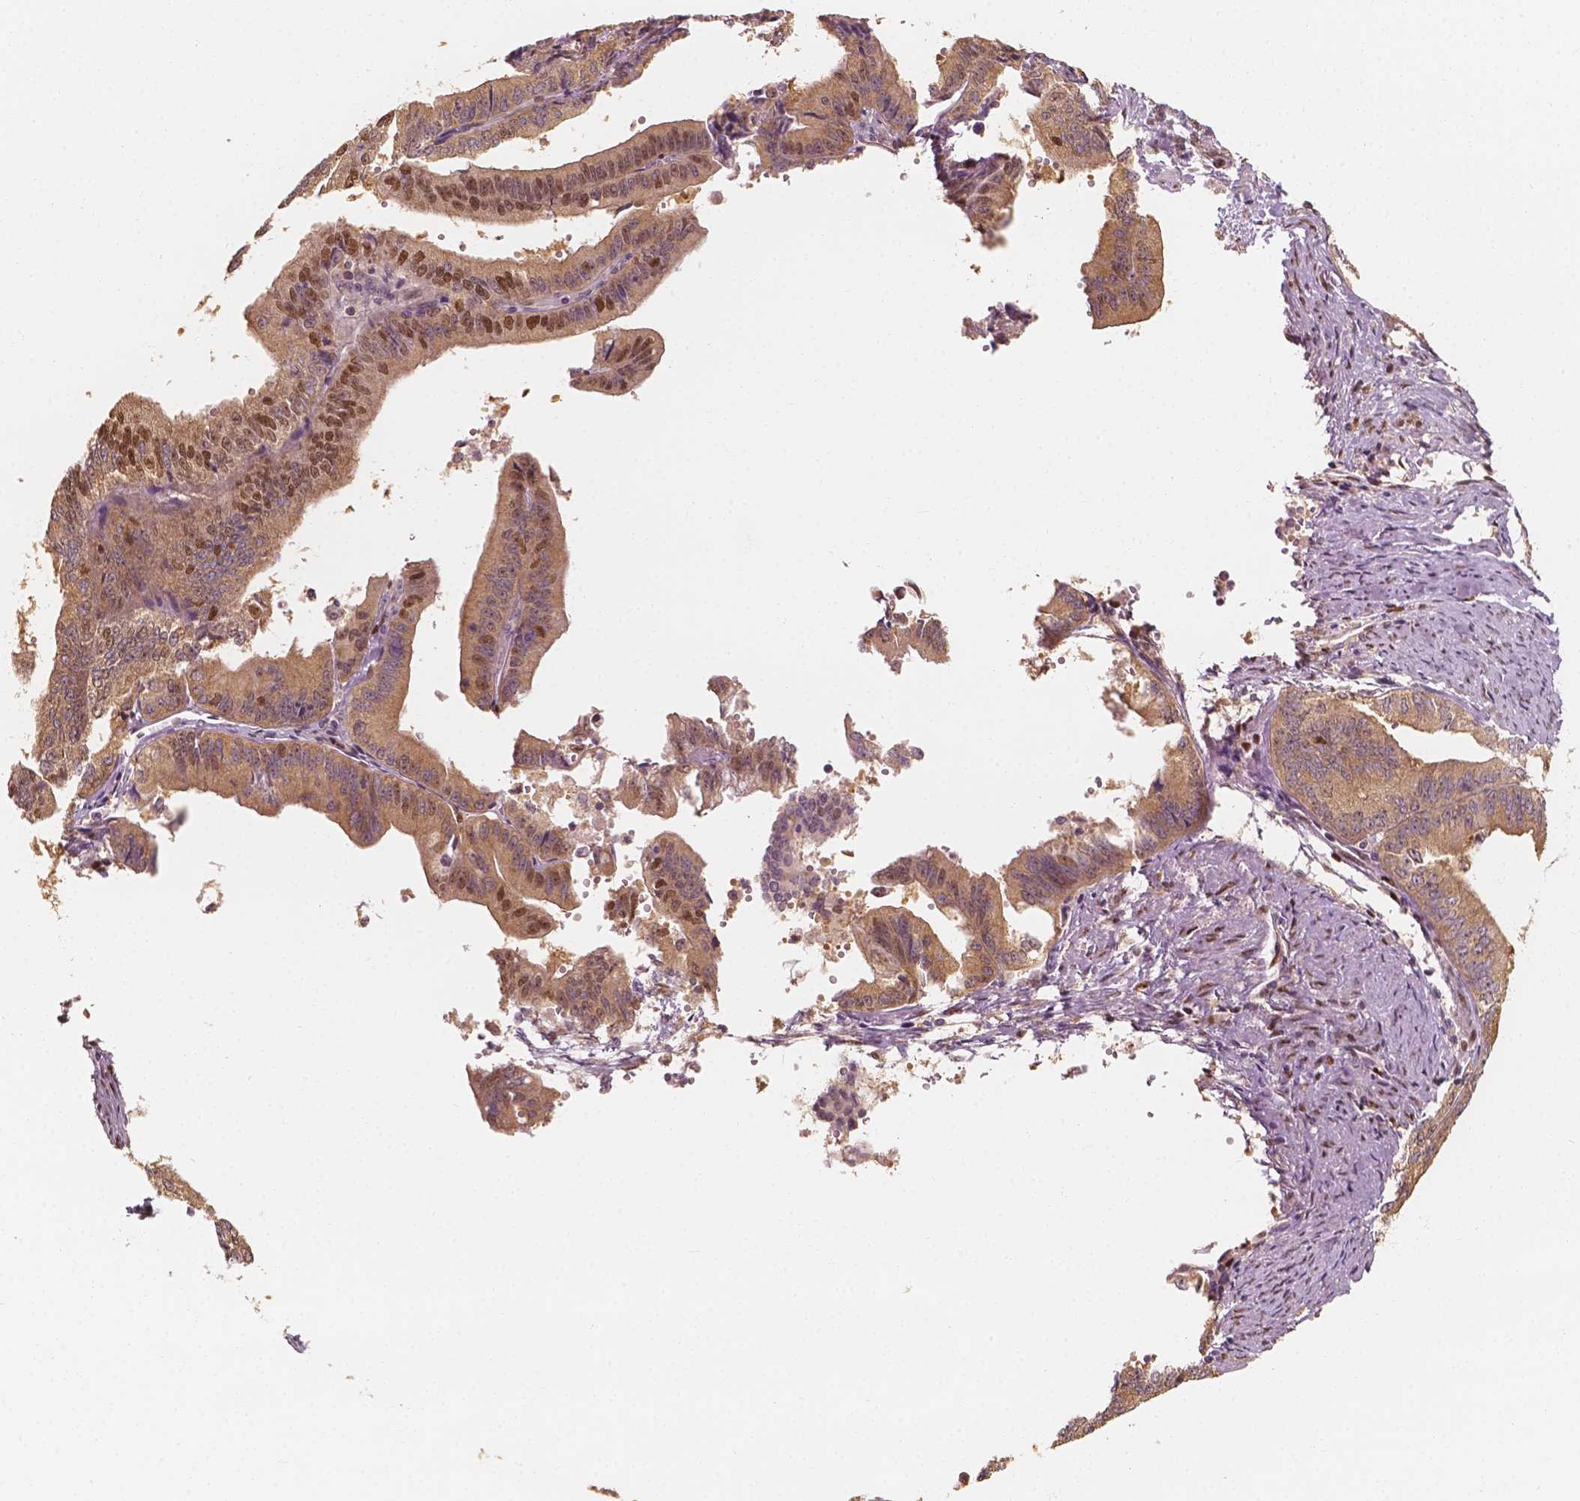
{"staining": {"intensity": "moderate", "quantity": "25%-75%", "location": "cytoplasmic/membranous,nuclear"}, "tissue": "endometrial cancer", "cell_type": "Tumor cells", "image_type": "cancer", "snomed": [{"axis": "morphology", "description": "Adenocarcinoma, NOS"}, {"axis": "topography", "description": "Endometrium"}], "caption": "Protein expression by immunohistochemistry exhibits moderate cytoplasmic/membranous and nuclear expression in about 25%-75% of tumor cells in endometrial cancer (adenocarcinoma). (Brightfield microscopy of DAB IHC at high magnification).", "gene": "TBC1D17", "patient": {"sex": "female", "age": 65}}